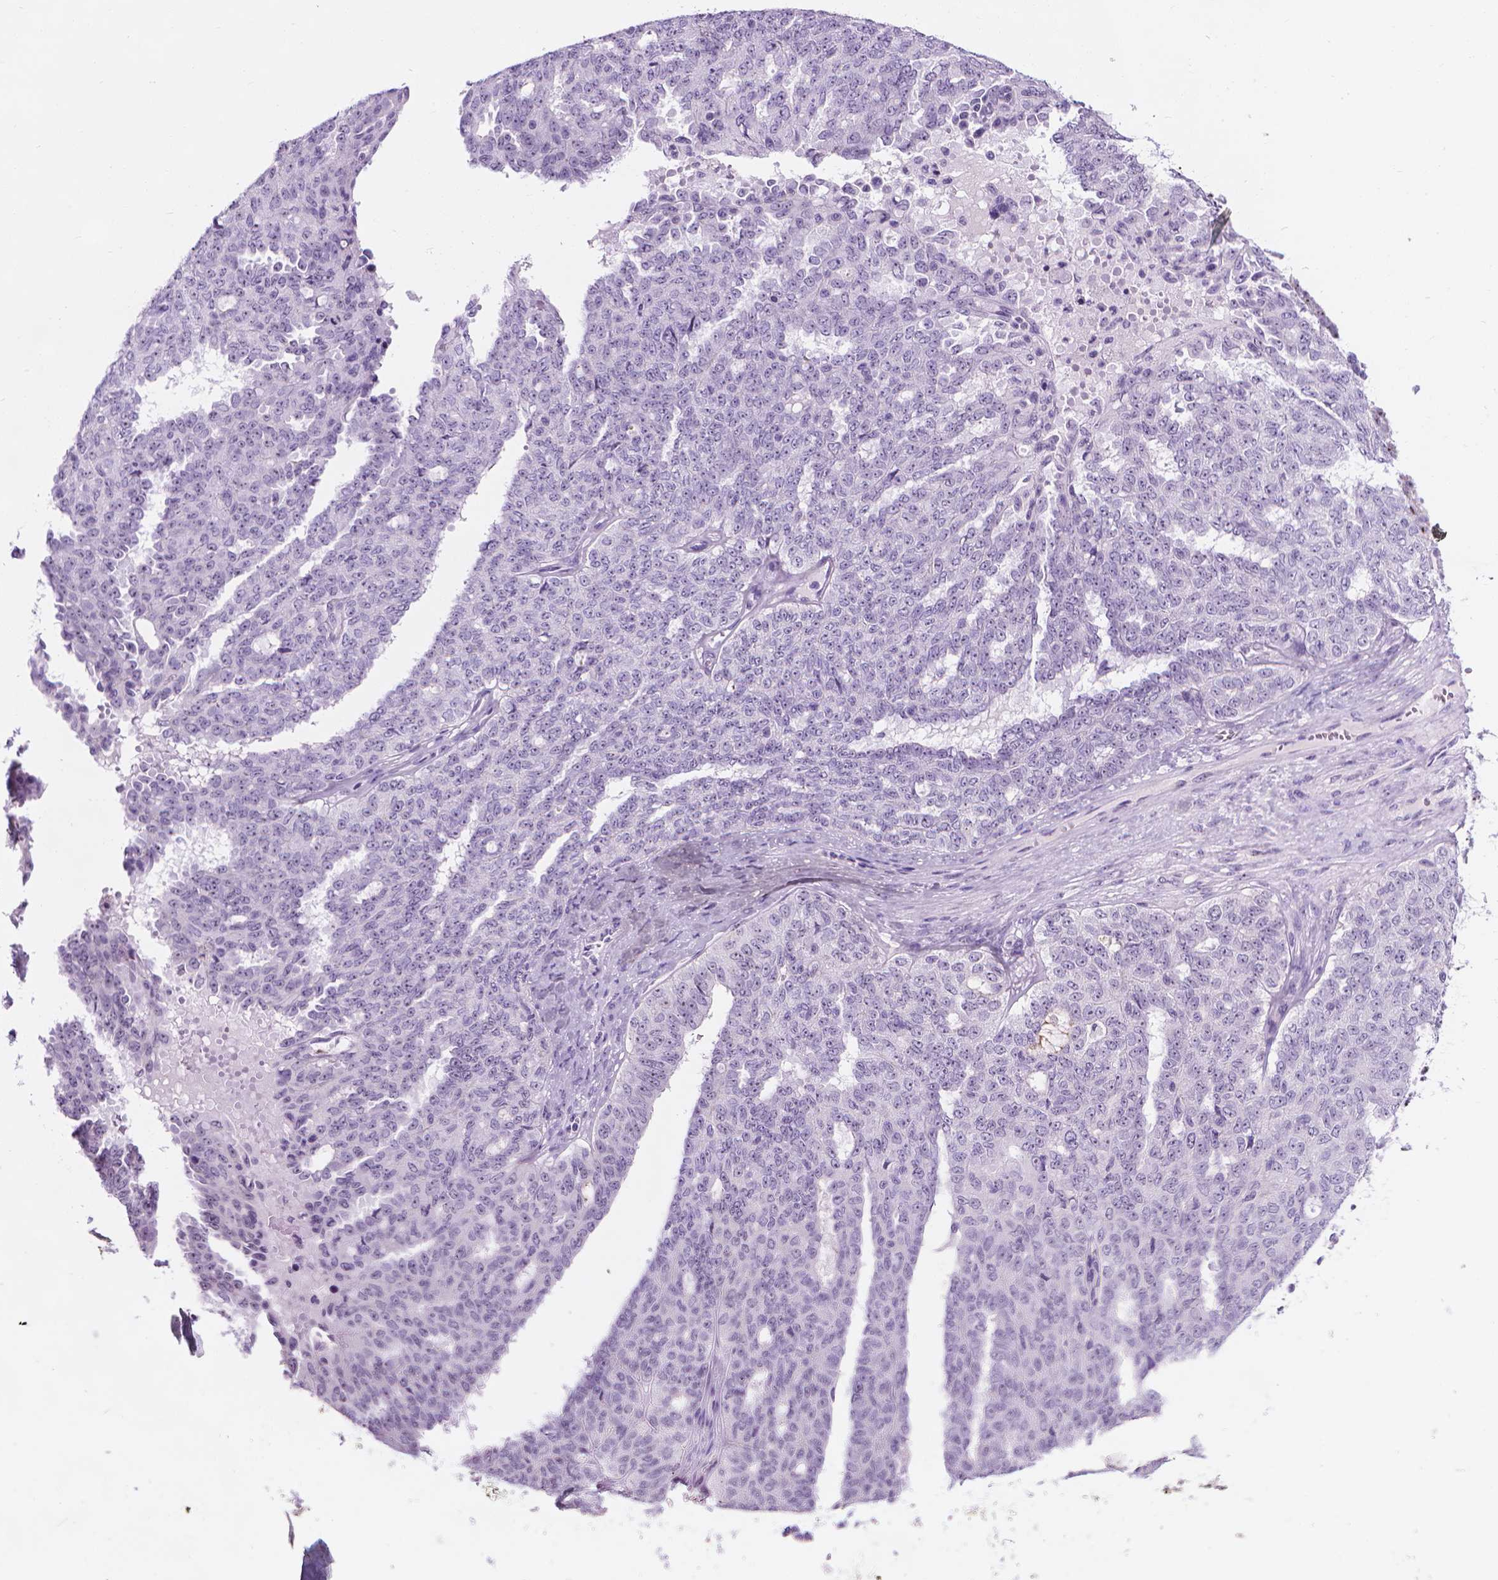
{"staining": {"intensity": "weak", "quantity": "<25%", "location": "nuclear"}, "tissue": "ovarian cancer", "cell_type": "Tumor cells", "image_type": "cancer", "snomed": [{"axis": "morphology", "description": "Cystadenocarcinoma, serous, NOS"}, {"axis": "topography", "description": "Ovary"}], "caption": "Immunohistochemistry (IHC) of human ovarian cancer displays no expression in tumor cells. (Brightfield microscopy of DAB immunohistochemistry at high magnification).", "gene": "NOL7", "patient": {"sex": "female", "age": 71}}